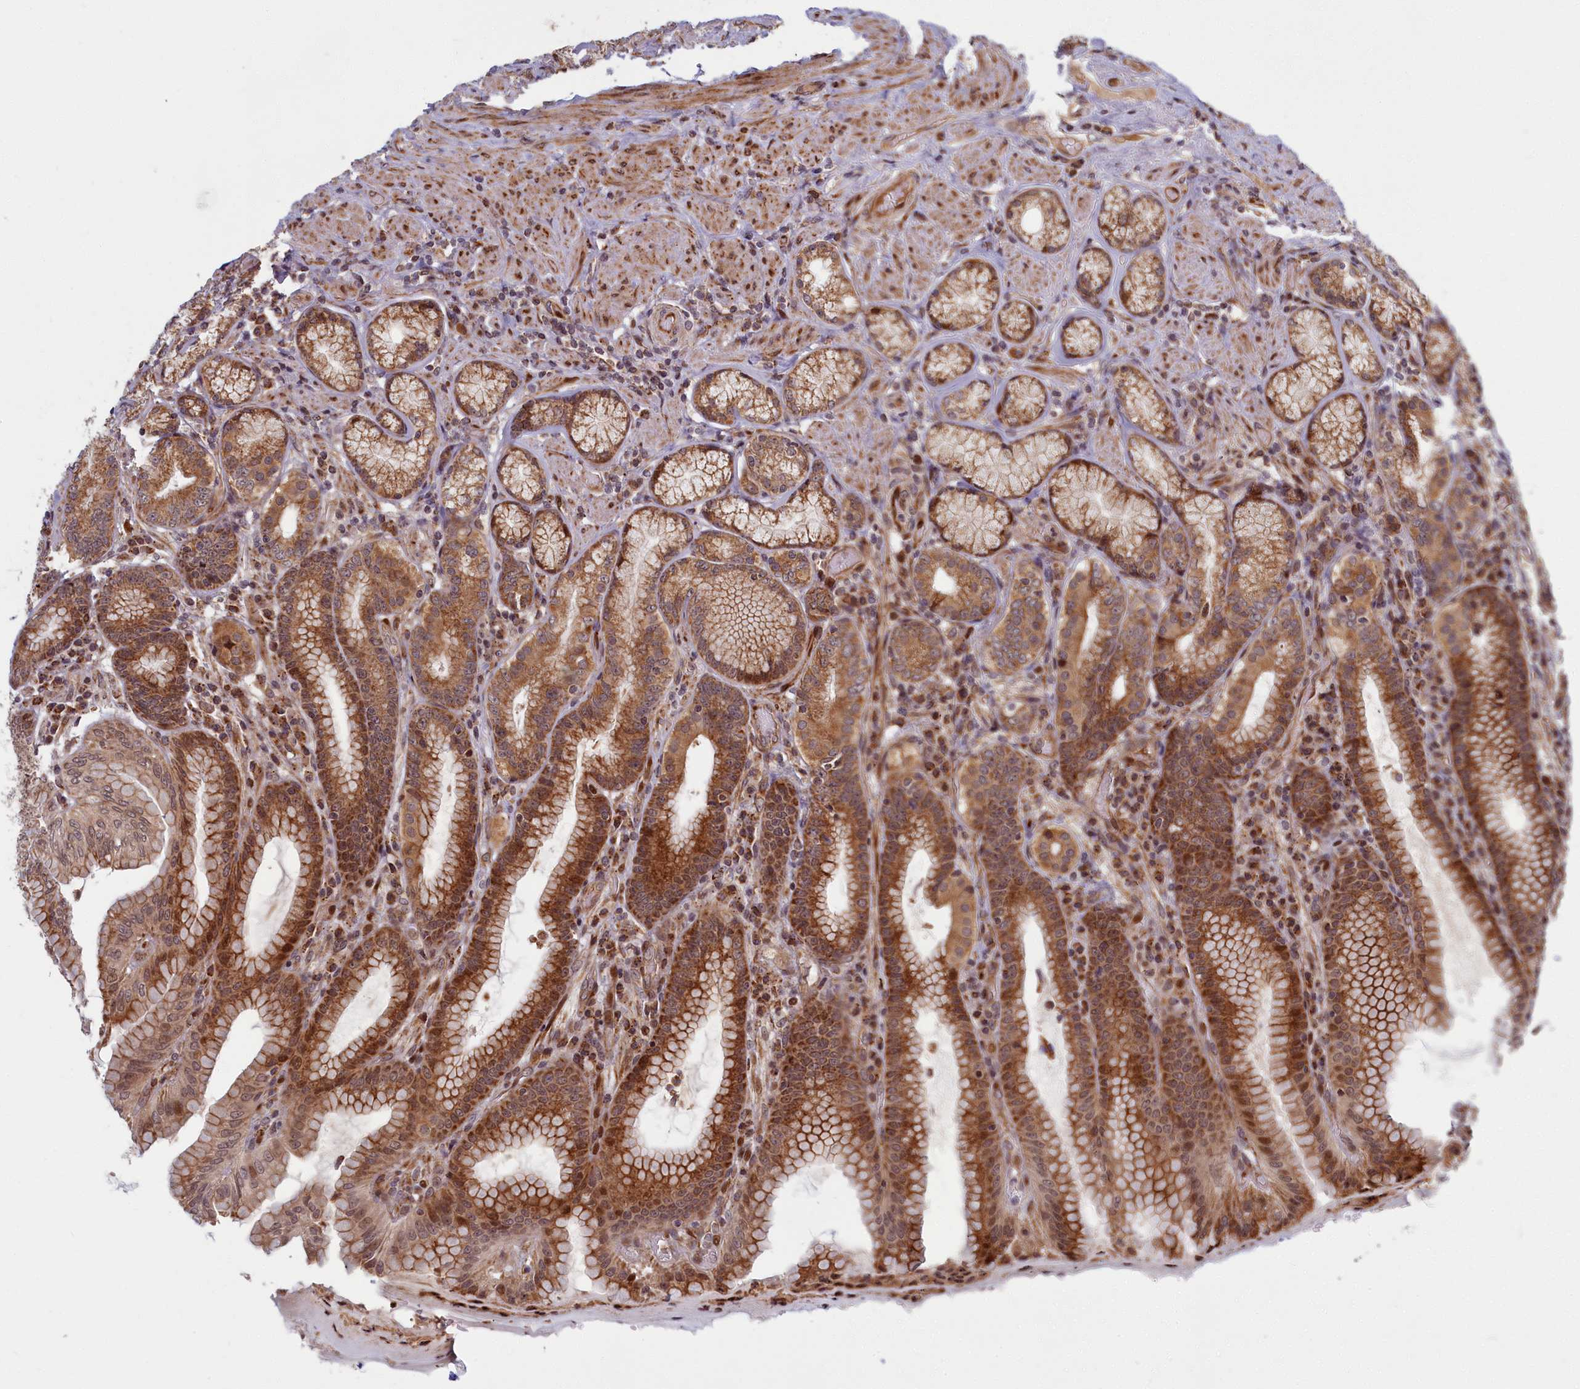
{"staining": {"intensity": "strong", "quantity": "25%-75%", "location": "cytoplasmic/membranous"}, "tissue": "stomach", "cell_type": "Glandular cells", "image_type": "normal", "snomed": [{"axis": "morphology", "description": "Normal tissue, NOS"}, {"axis": "topography", "description": "Stomach, upper"}, {"axis": "topography", "description": "Stomach, lower"}], "caption": "DAB immunohistochemical staining of normal stomach reveals strong cytoplasmic/membranous protein staining in about 25%-75% of glandular cells.", "gene": "PLA2G10", "patient": {"sex": "female", "age": 76}}